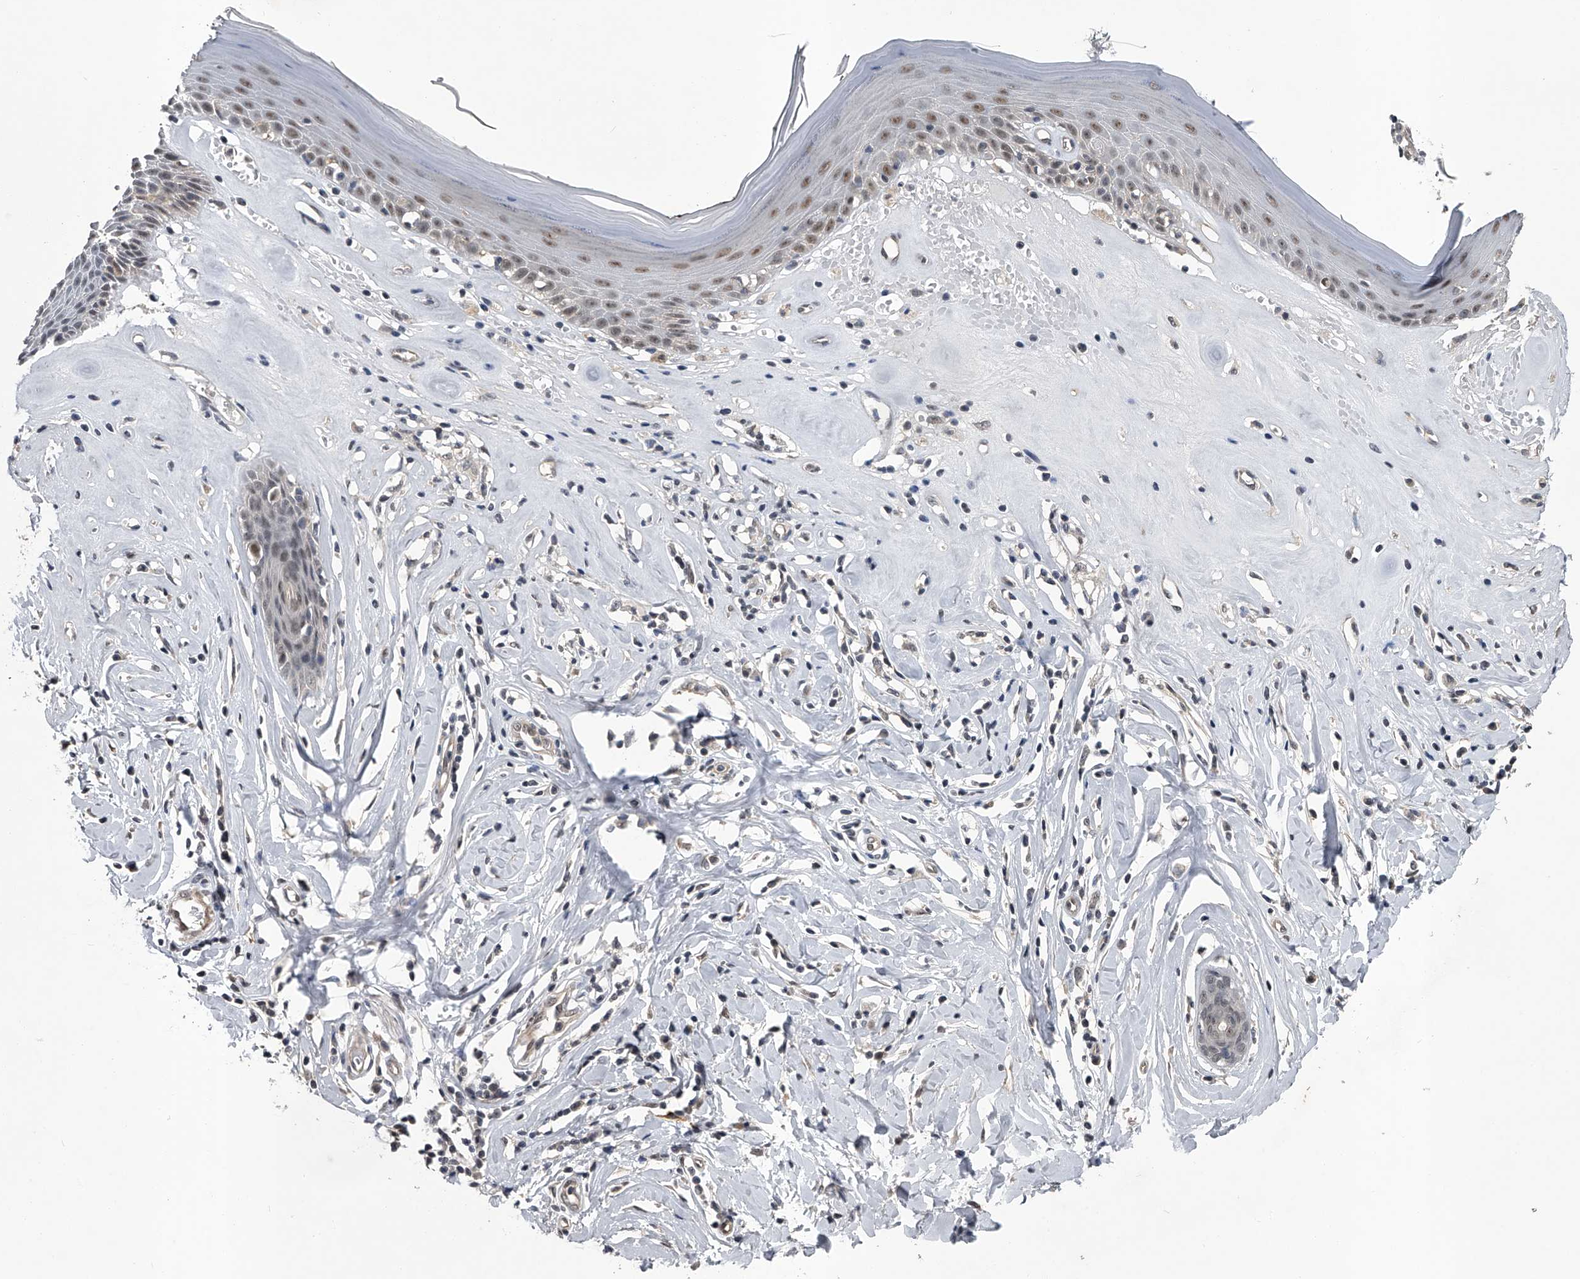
{"staining": {"intensity": "weak", "quantity": "25%-75%", "location": "nuclear"}, "tissue": "skin", "cell_type": "Epidermal cells", "image_type": "normal", "snomed": [{"axis": "morphology", "description": "Normal tissue, NOS"}, {"axis": "morphology", "description": "Inflammation, NOS"}, {"axis": "topography", "description": "Vulva"}], "caption": "This image demonstrates benign skin stained with immunohistochemistry (IHC) to label a protein in brown. The nuclear of epidermal cells show weak positivity for the protein. Nuclei are counter-stained blue.", "gene": "SLC12A8", "patient": {"sex": "female", "age": 84}}